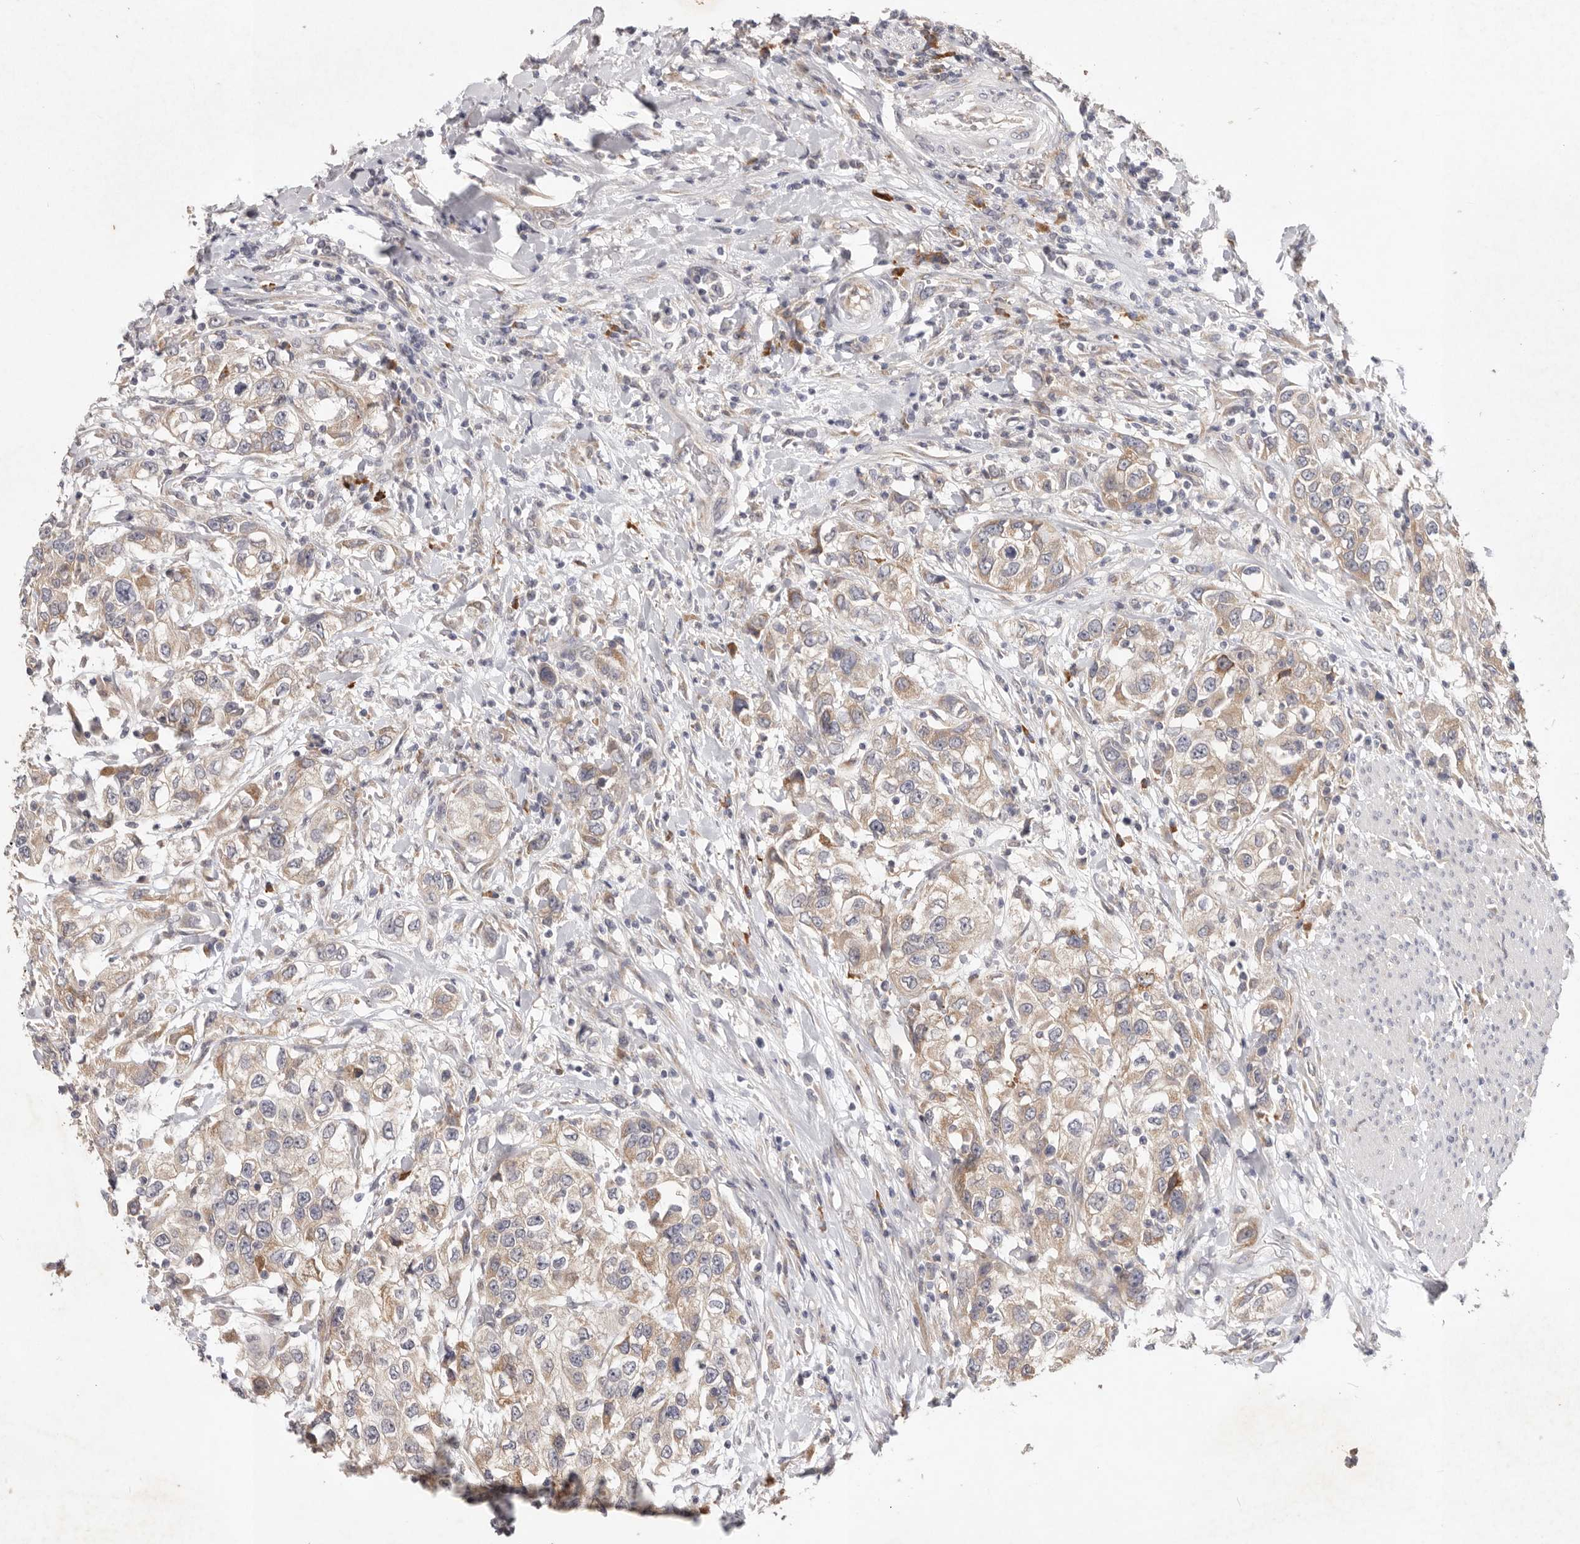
{"staining": {"intensity": "weak", "quantity": "25%-75%", "location": "cytoplasmic/membranous"}, "tissue": "urothelial cancer", "cell_type": "Tumor cells", "image_type": "cancer", "snomed": [{"axis": "morphology", "description": "Urothelial carcinoma, High grade"}, {"axis": "topography", "description": "Urinary bladder"}], "caption": "Immunohistochemical staining of urothelial carcinoma (high-grade) shows weak cytoplasmic/membranous protein expression in about 25%-75% of tumor cells. The staining was performed using DAB, with brown indicating positive protein expression. Nuclei are stained blue with hematoxylin.", "gene": "WDR77", "patient": {"sex": "female", "age": 80}}